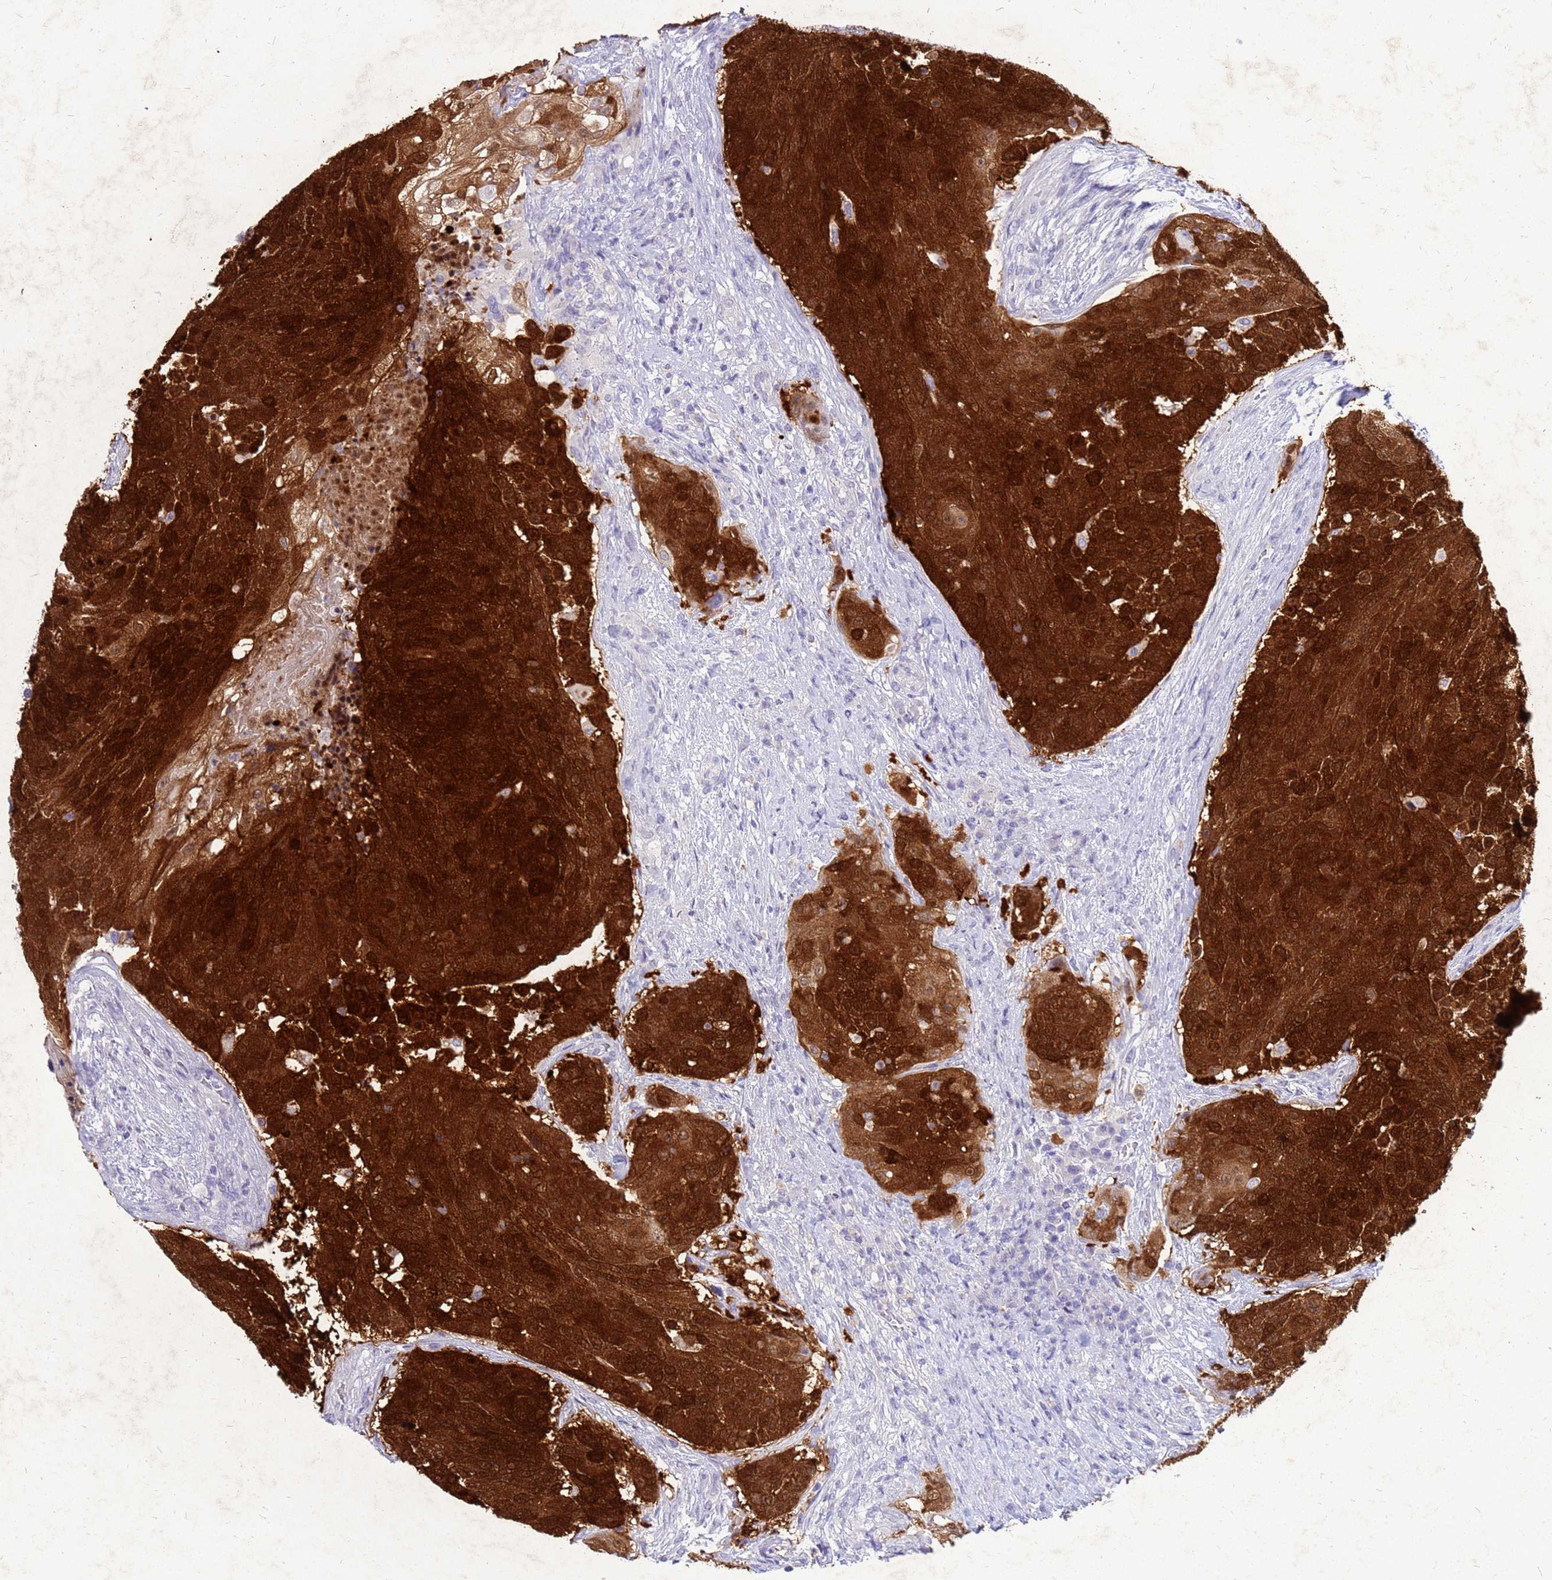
{"staining": {"intensity": "strong", "quantity": ">75%", "location": "cytoplasmic/membranous,nuclear"}, "tissue": "urothelial cancer", "cell_type": "Tumor cells", "image_type": "cancer", "snomed": [{"axis": "morphology", "description": "Urothelial carcinoma, High grade"}, {"axis": "topography", "description": "Urinary bladder"}], "caption": "Immunohistochemical staining of high-grade urothelial carcinoma displays high levels of strong cytoplasmic/membranous and nuclear staining in about >75% of tumor cells. The staining was performed using DAB (3,3'-diaminobenzidine), with brown indicating positive protein expression. Nuclei are stained blue with hematoxylin.", "gene": "AKR1C1", "patient": {"sex": "female", "age": 63}}